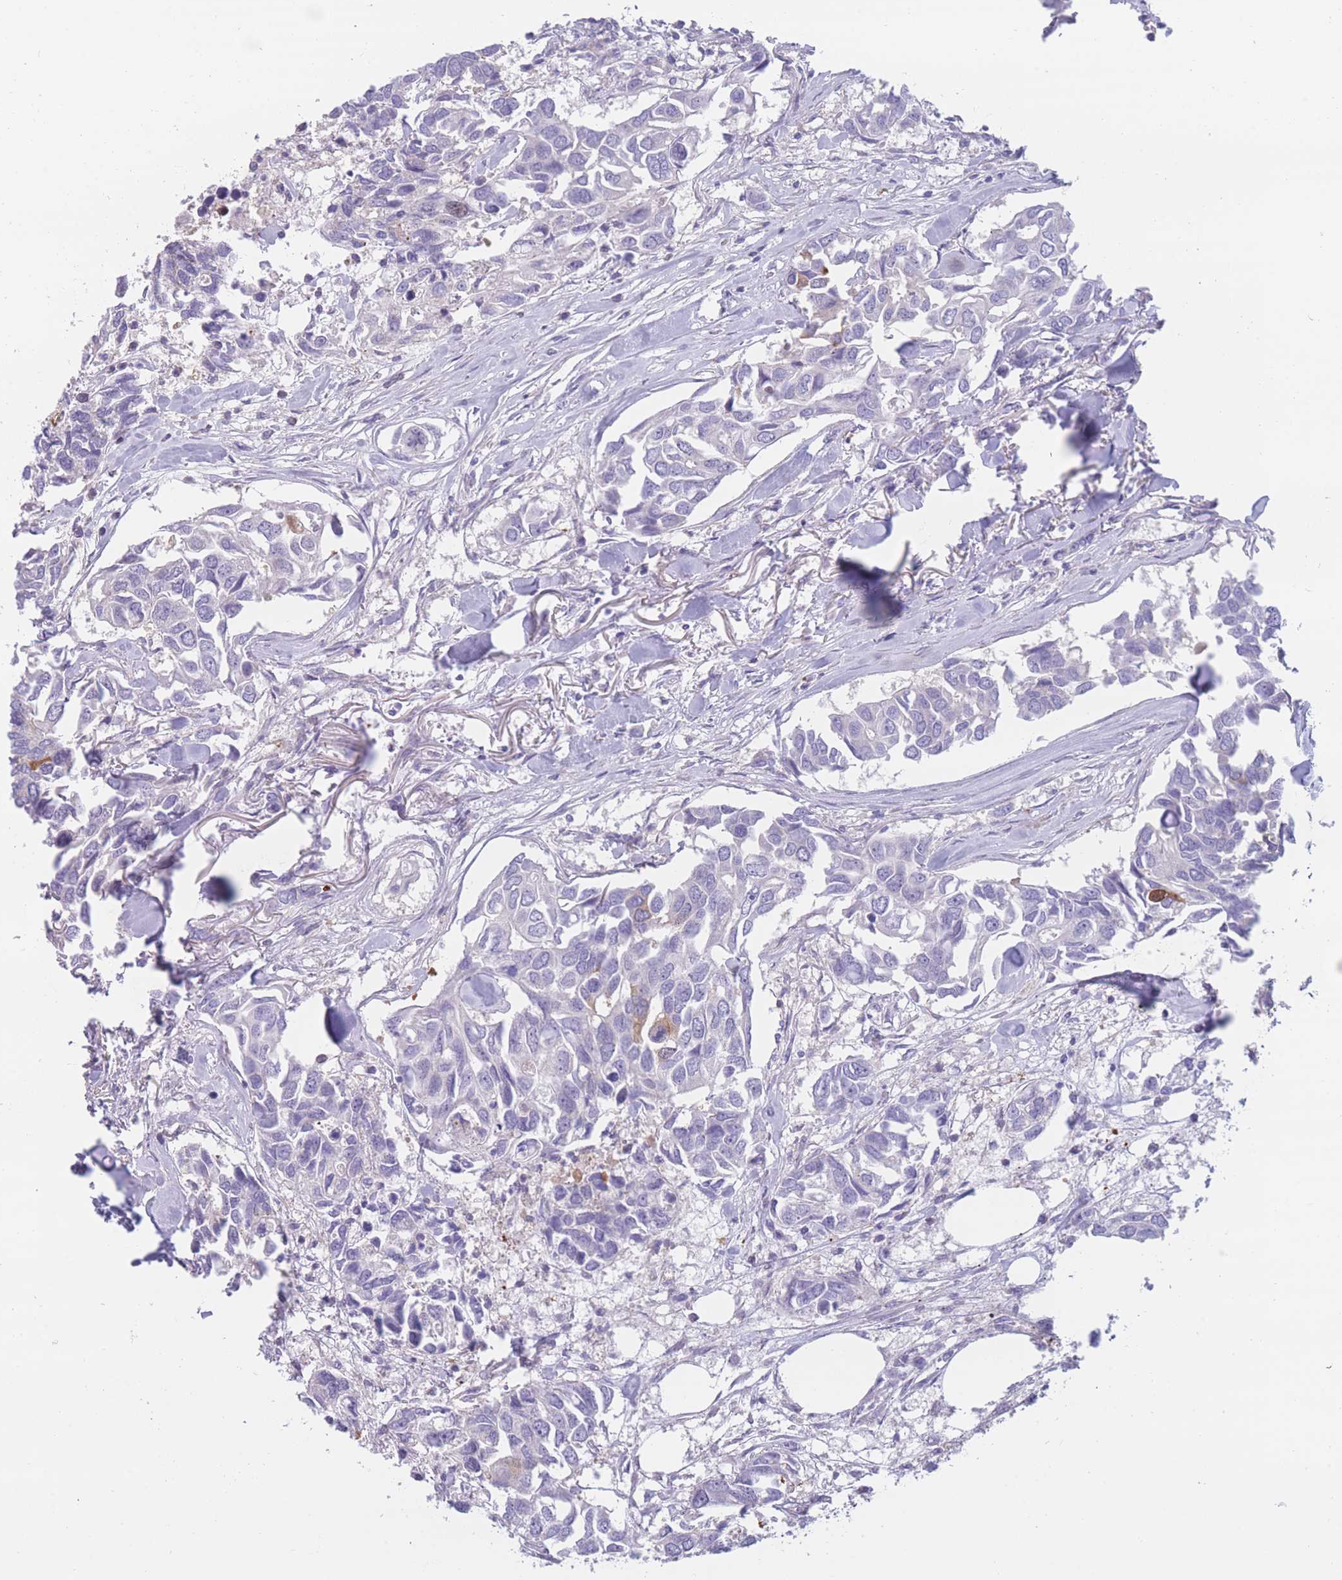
{"staining": {"intensity": "negative", "quantity": "none", "location": "none"}, "tissue": "breast cancer", "cell_type": "Tumor cells", "image_type": "cancer", "snomed": [{"axis": "morphology", "description": "Duct carcinoma"}, {"axis": "topography", "description": "Breast"}], "caption": "Tumor cells are negative for protein expression in human breast cancer.", "gene": "PDE4A", "patient": {"sex": "female", "age": 83}}